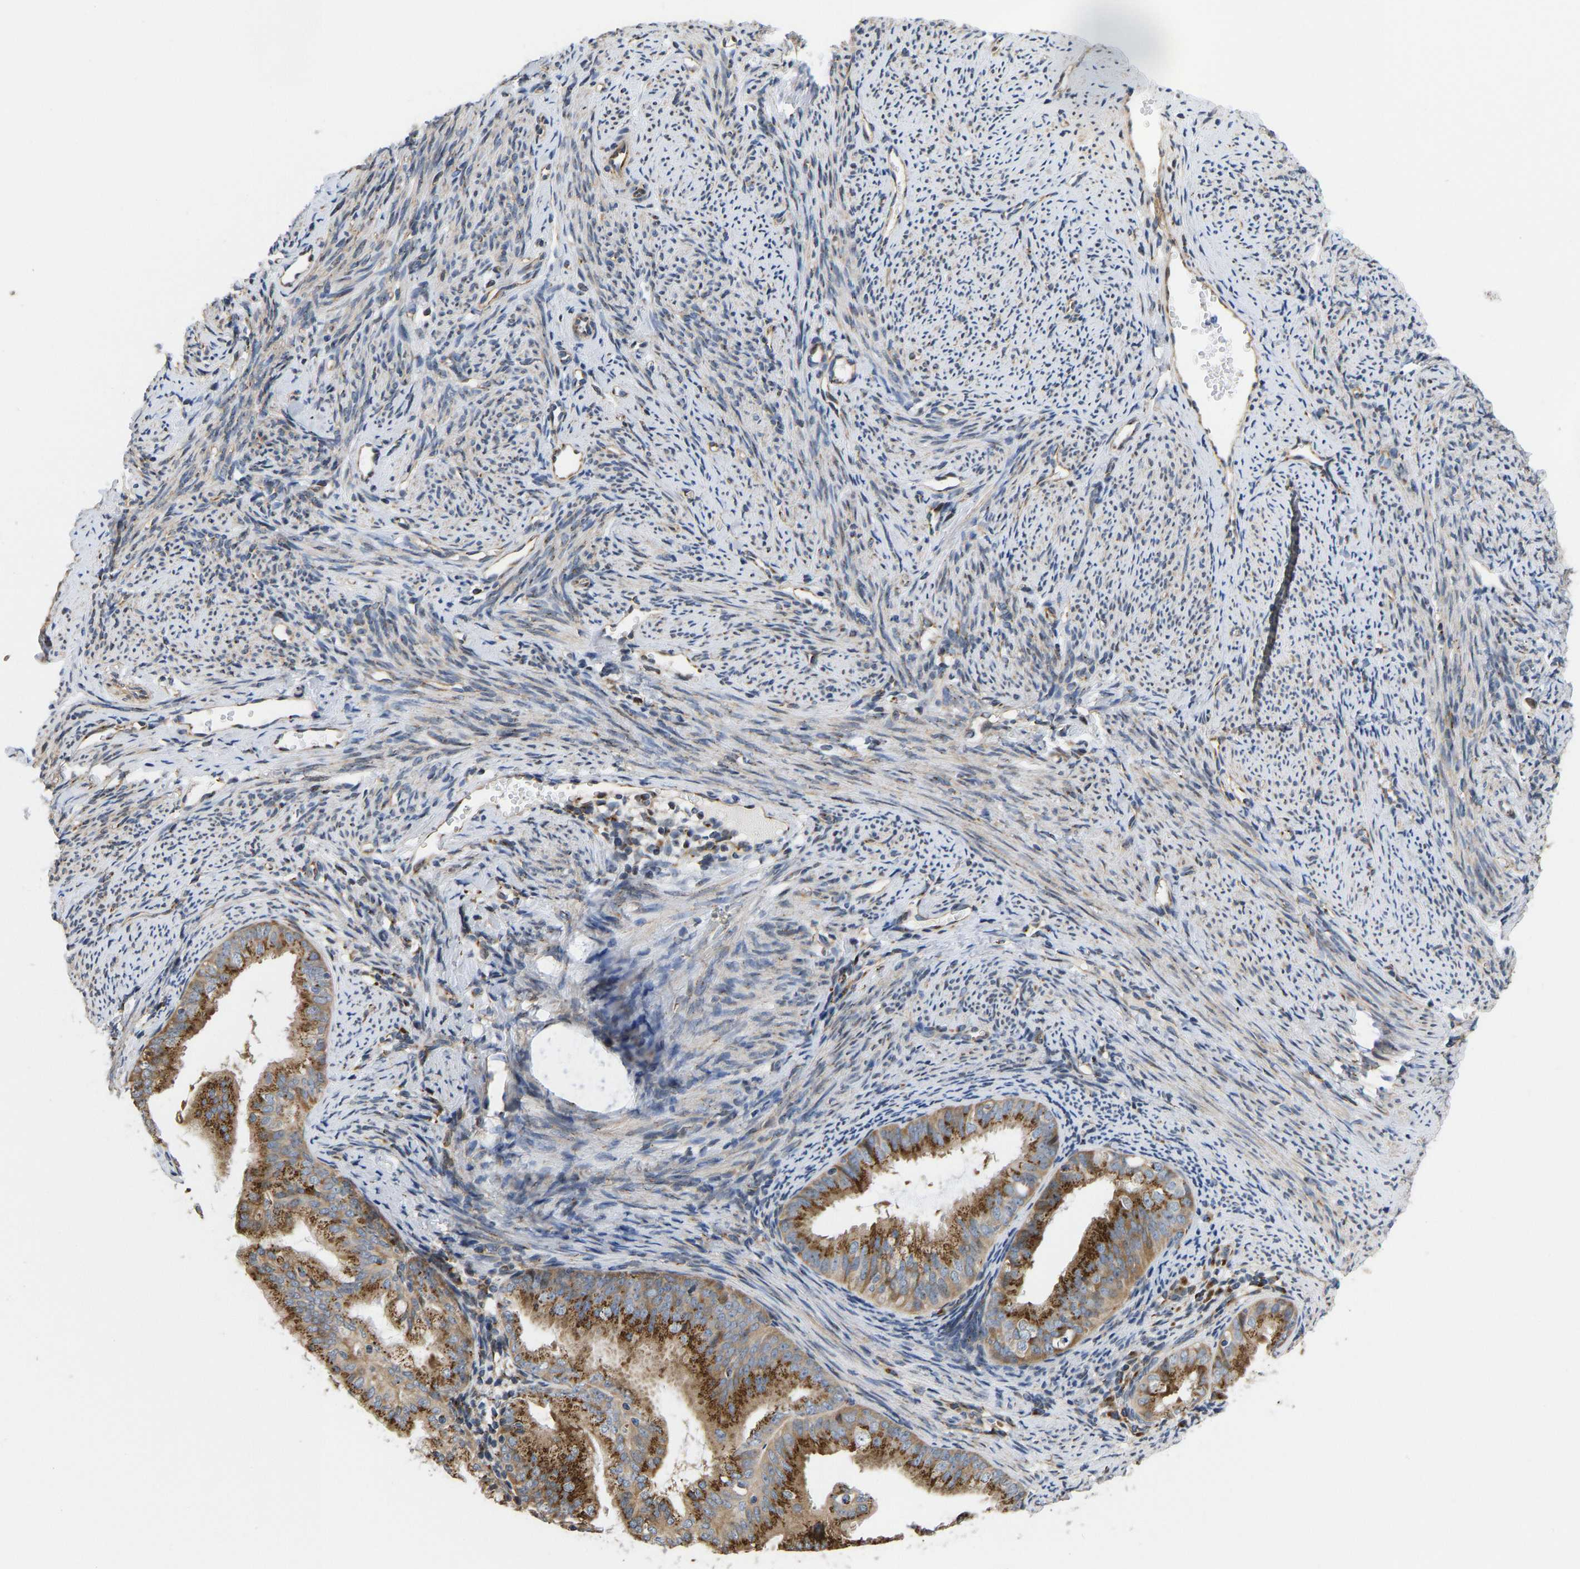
{"staining": {"intensity": "strong", "quantity": ">75%", "location": "cytoplasmic/membranous"}, "tissue": "endometrial cancer", "cell_type": "Tumor cells", "image_type": "cancer", "snomed": [{"axis": "morphology", "description": "Adenocarcinoma, NOS"}, {"axis": "topography", "description": "Endometrium"}], "caption": "Immunohistochemical staining of human endometrial adenocarcinoma reveals high levels of strong cytoplasmic/membranous protein staining in approximately >75% of tumor cells.", "gene": "YIPF4", "patient": {"sex": "female", "age": 63}}